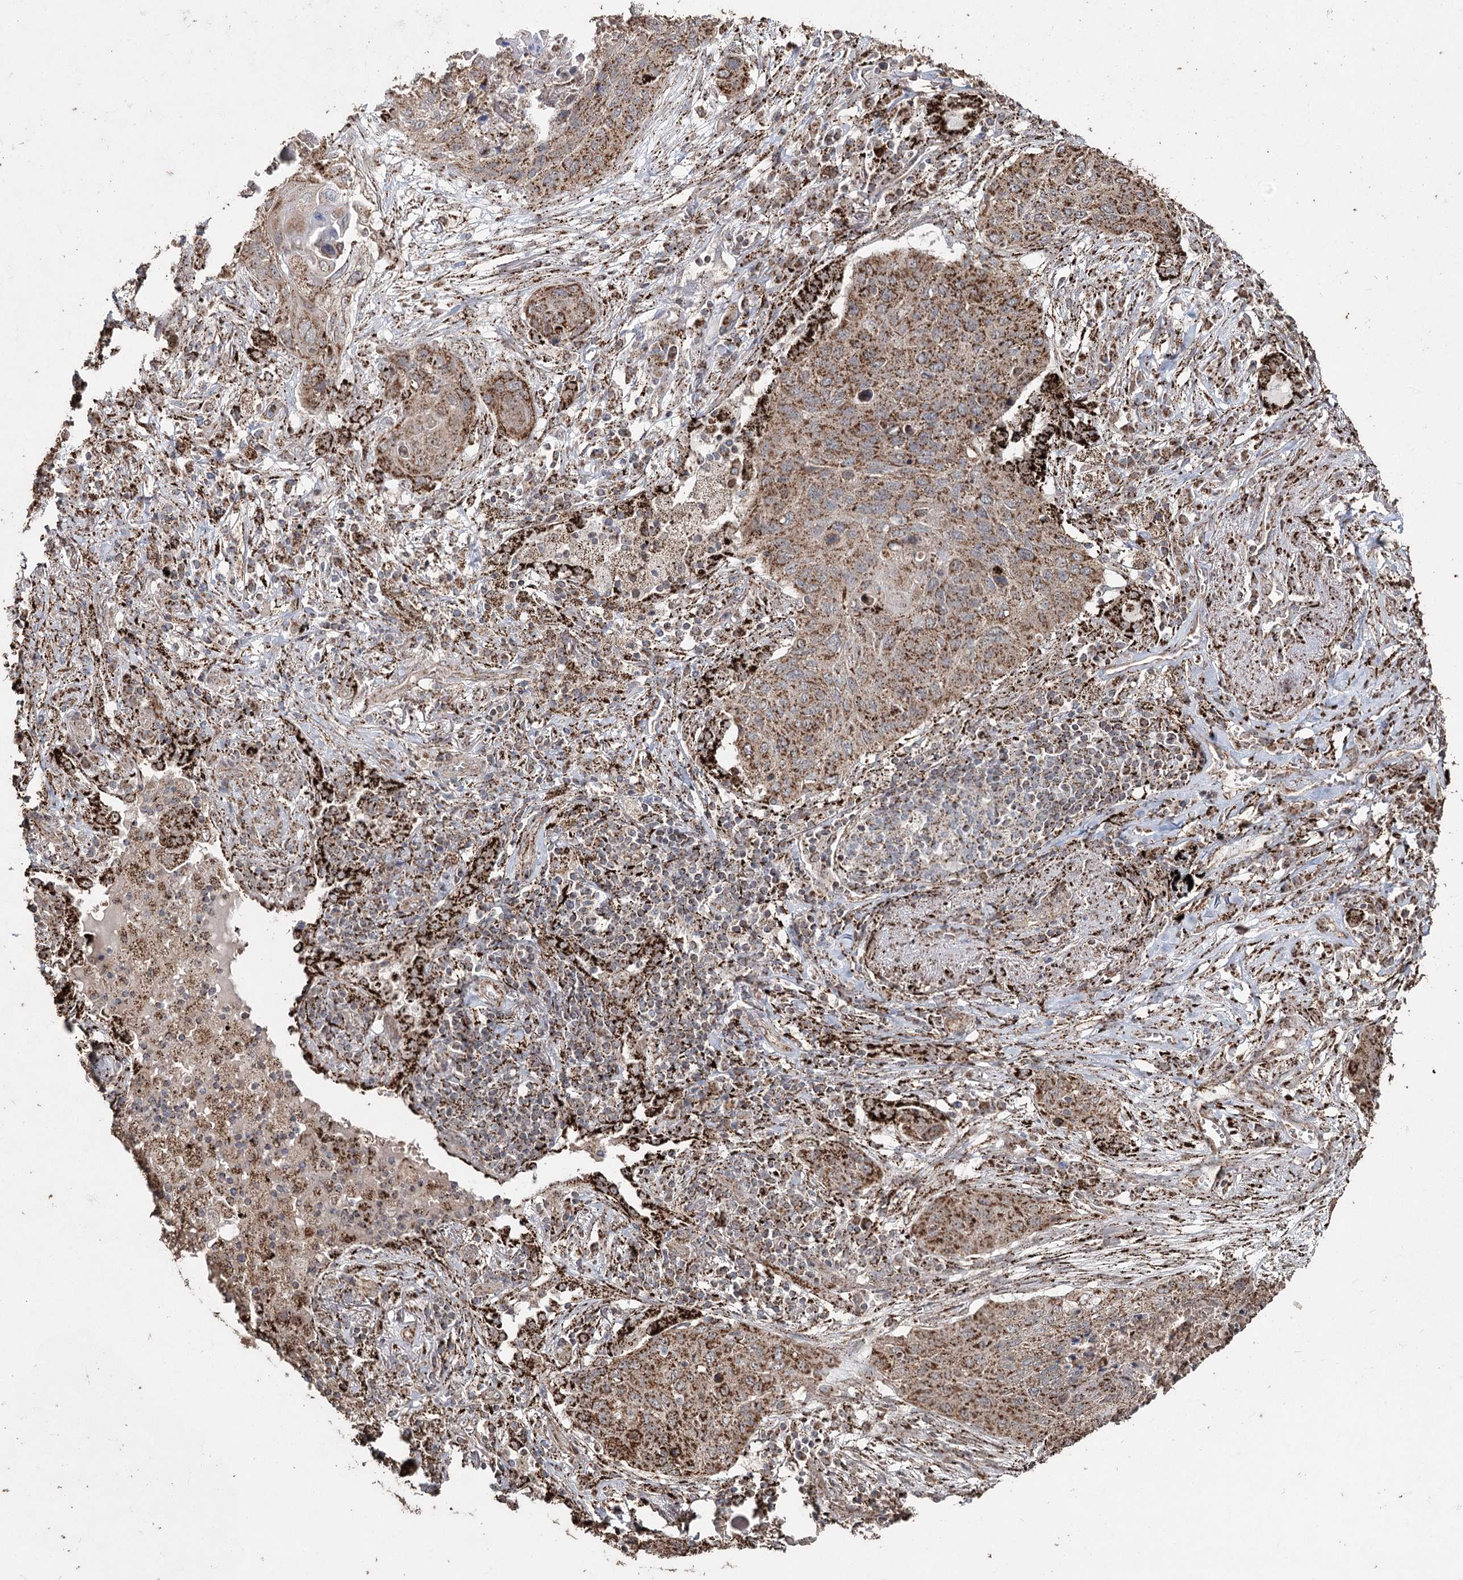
{"staining": {"intensity": "moderate", "quantity": ">75%", "location": "cytoplasmic/membranous"}, "tissue": "lung cancer", "cell_type": "Tumor cells", "image_type": "cancer", "snomed": [{"axis": "morphology", "description": "Squamous cell carcinoma, NOS"}, {"axis": "topography", "description": "Lung"}], "caption": "Lung squamous cell carcinoma stained with immunohistochemistry (IHC) reveals moderate cytoplasmic/membranous positivity in approximately >75% of tumor cells.", "gene": "SLF2", "patient": {"sex": "female", "age": 63}}